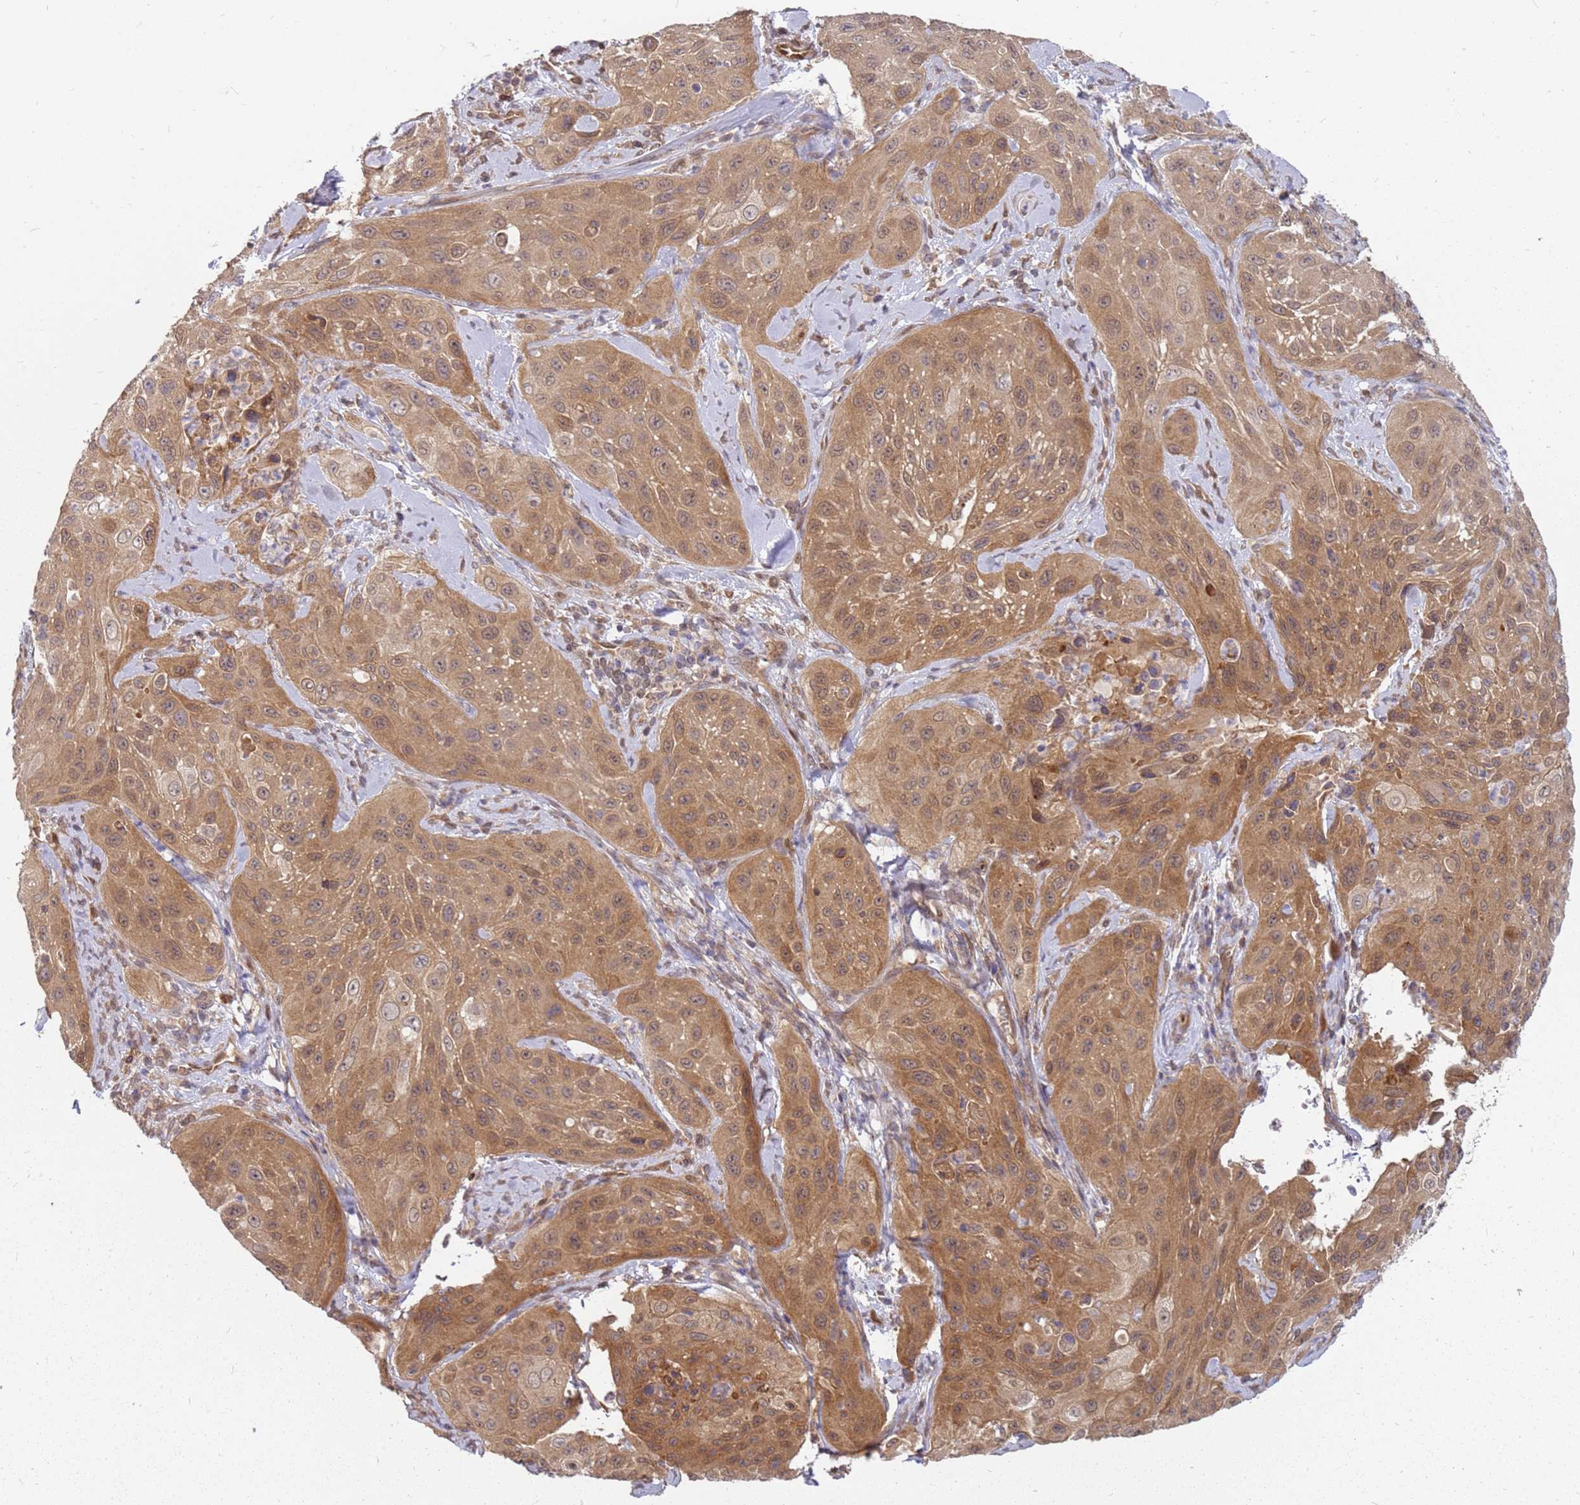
{"staining": {"intensity": "moderate", "quantity": ">75%", "location": "cytoplasmic/membranous,nuclear"}, "tissue": "cervical cancer", "cell_type": "Tumor cells", "image_type": "cancer", "snomed": [{"axis": "morphology", "description": "Squamous cell carcinoma, NOS"}, {"axis": "topography", "description": "Cervix"}], "caption": "There is medium levels of moderate cytoplasmic/membranous and nuclear expression in tumor cells of cervical cancer, as demonstrated by immunohistochemical staining (brown color).", "gene": "NUDT14", "patient": {"sex": "female", "age": 42}}